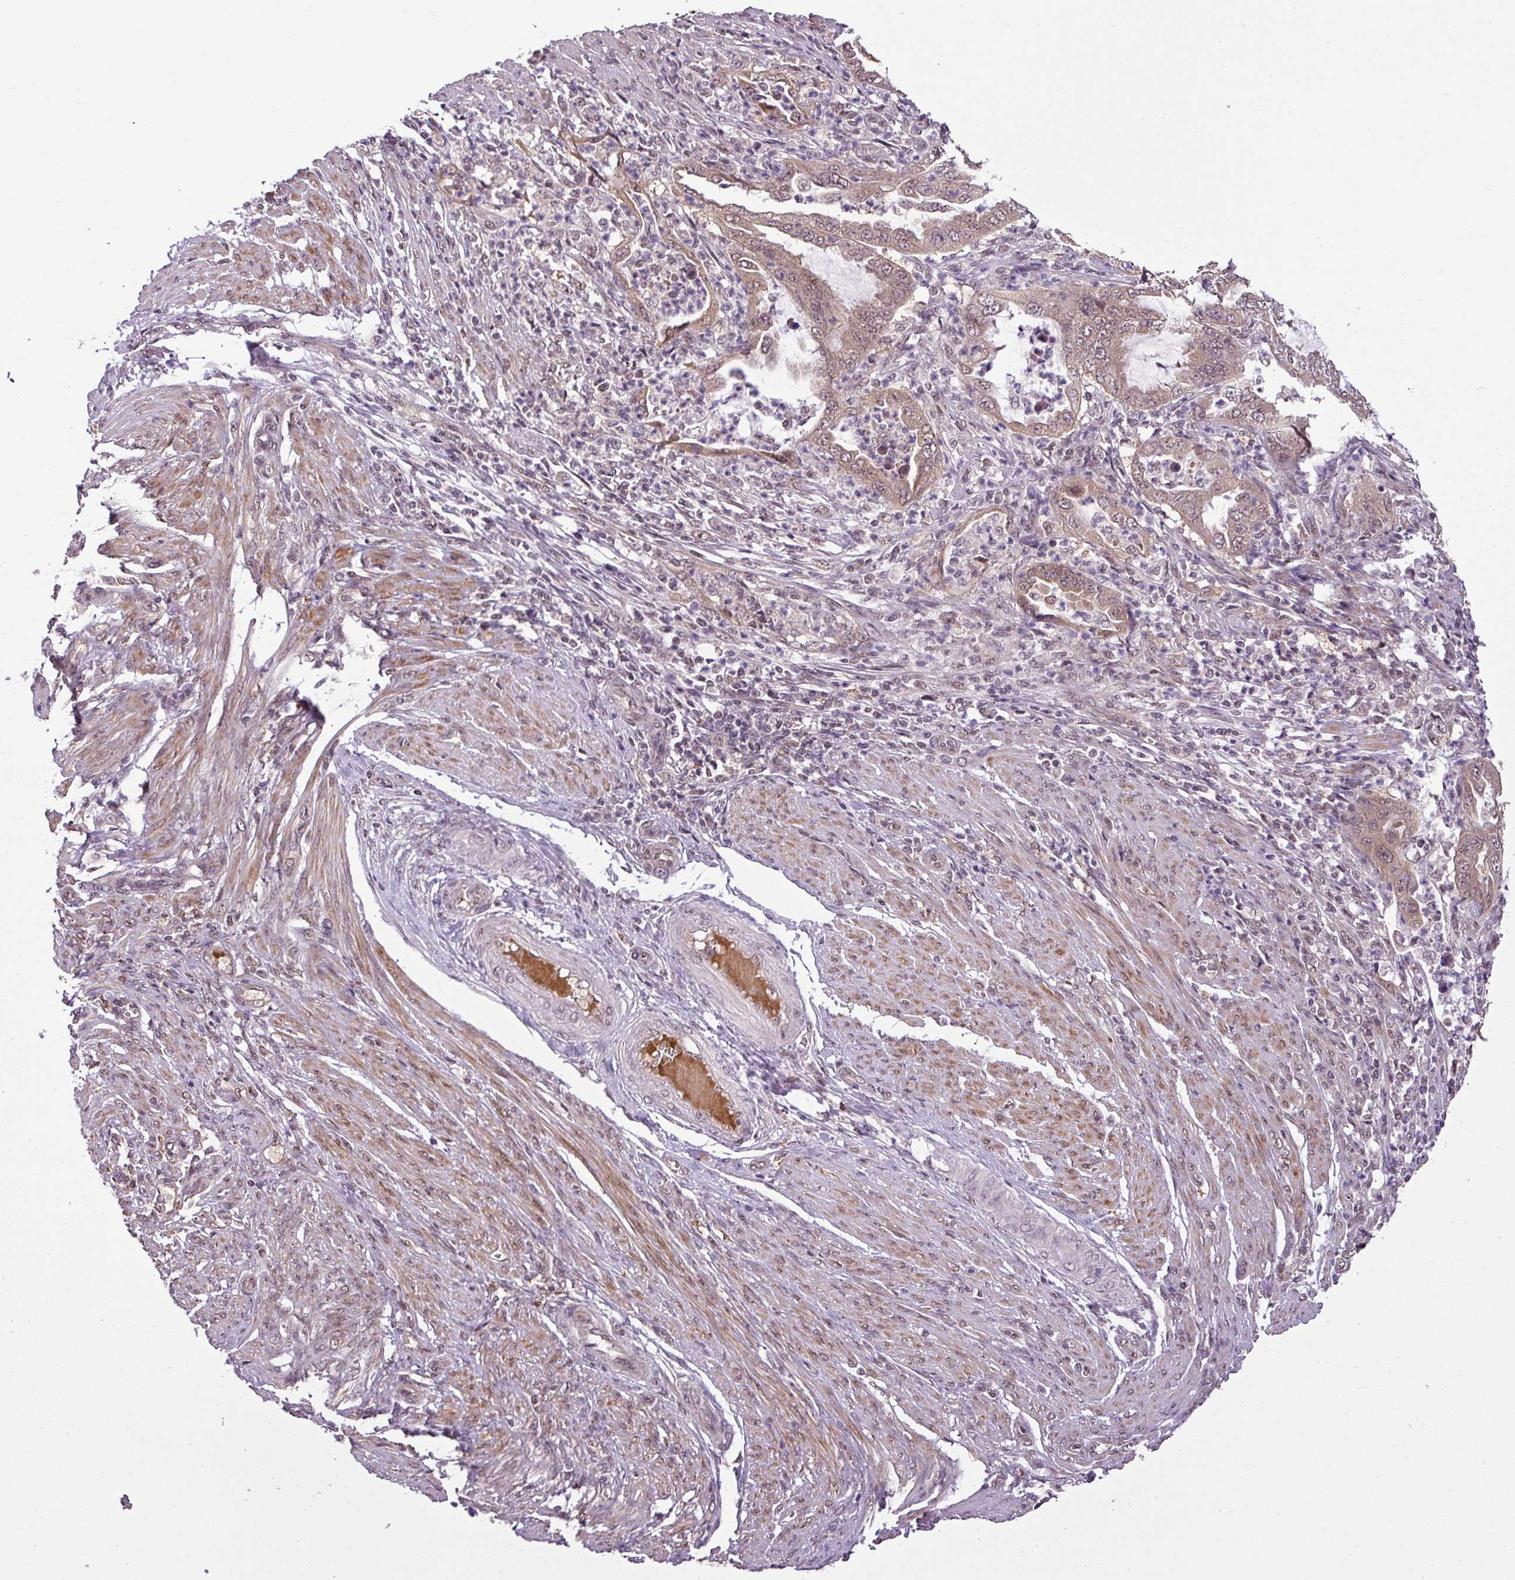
{"staining": {"intensity": "moderate", "quantity": ">75%", "location": "cytoplasmic/membranous,nuclear"}, "tissue": "endometrial cancer", "cell_type": "Tumor cells", "image_type": "cancer", "snomed": [{"axis": "morphology", "description": "Adenocarcinoma, NOS"}, {"axis": "topography", "description": "Endometrium"}], "caption": "IHC photomicrograph of neoplastic tissue: endometrial adenocarcinoma stained using immunohistochemistry (IHC) displays medium levels of moderate protein expression localized specifically in the cytoplasmic/membranous and nuclear of tumor cells, appearing as a cytoplasmic/membranous and nuclear brown color.", "gene": "MFHAS1", "patient": {"sex": "female", "age": 51}}